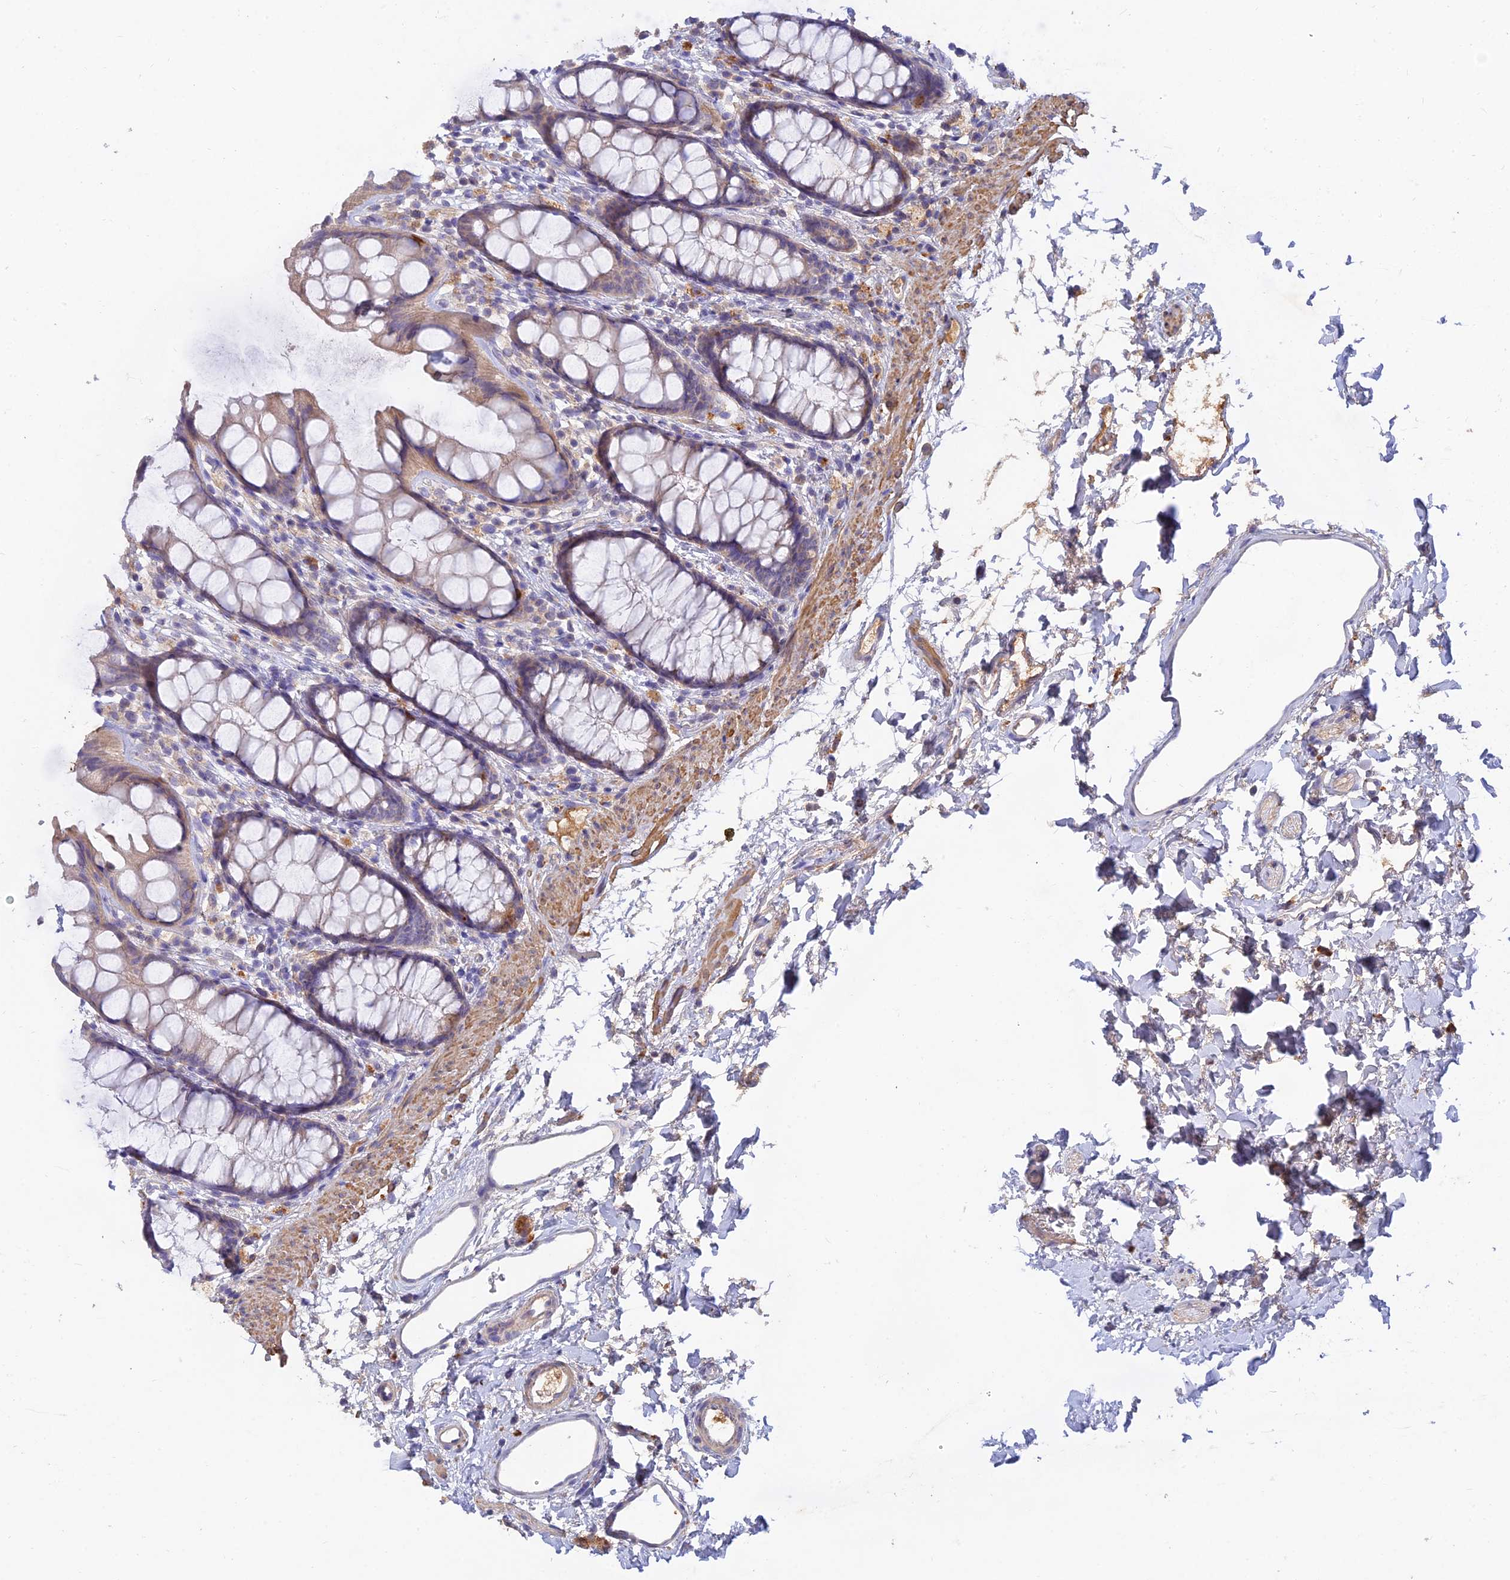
{"staining": {"intensity": "weak", "quantity": "<25%", "location": "cytoplasmic/membranous"}, "tissue": "rectum", "cell_type": "Glandular cells", "image_type": "normal", "snomed": [{"axis": "morphology", "description": "Normal tissue, NOS"}, {"axis": "topography", "description": "Rectum"}], "caption": "Immunohistochemical staining of benign human rectum shows no significant staining in glandular cells.", "gene": "ACSM5", "patient": {"sex": "female", "age": 65}}